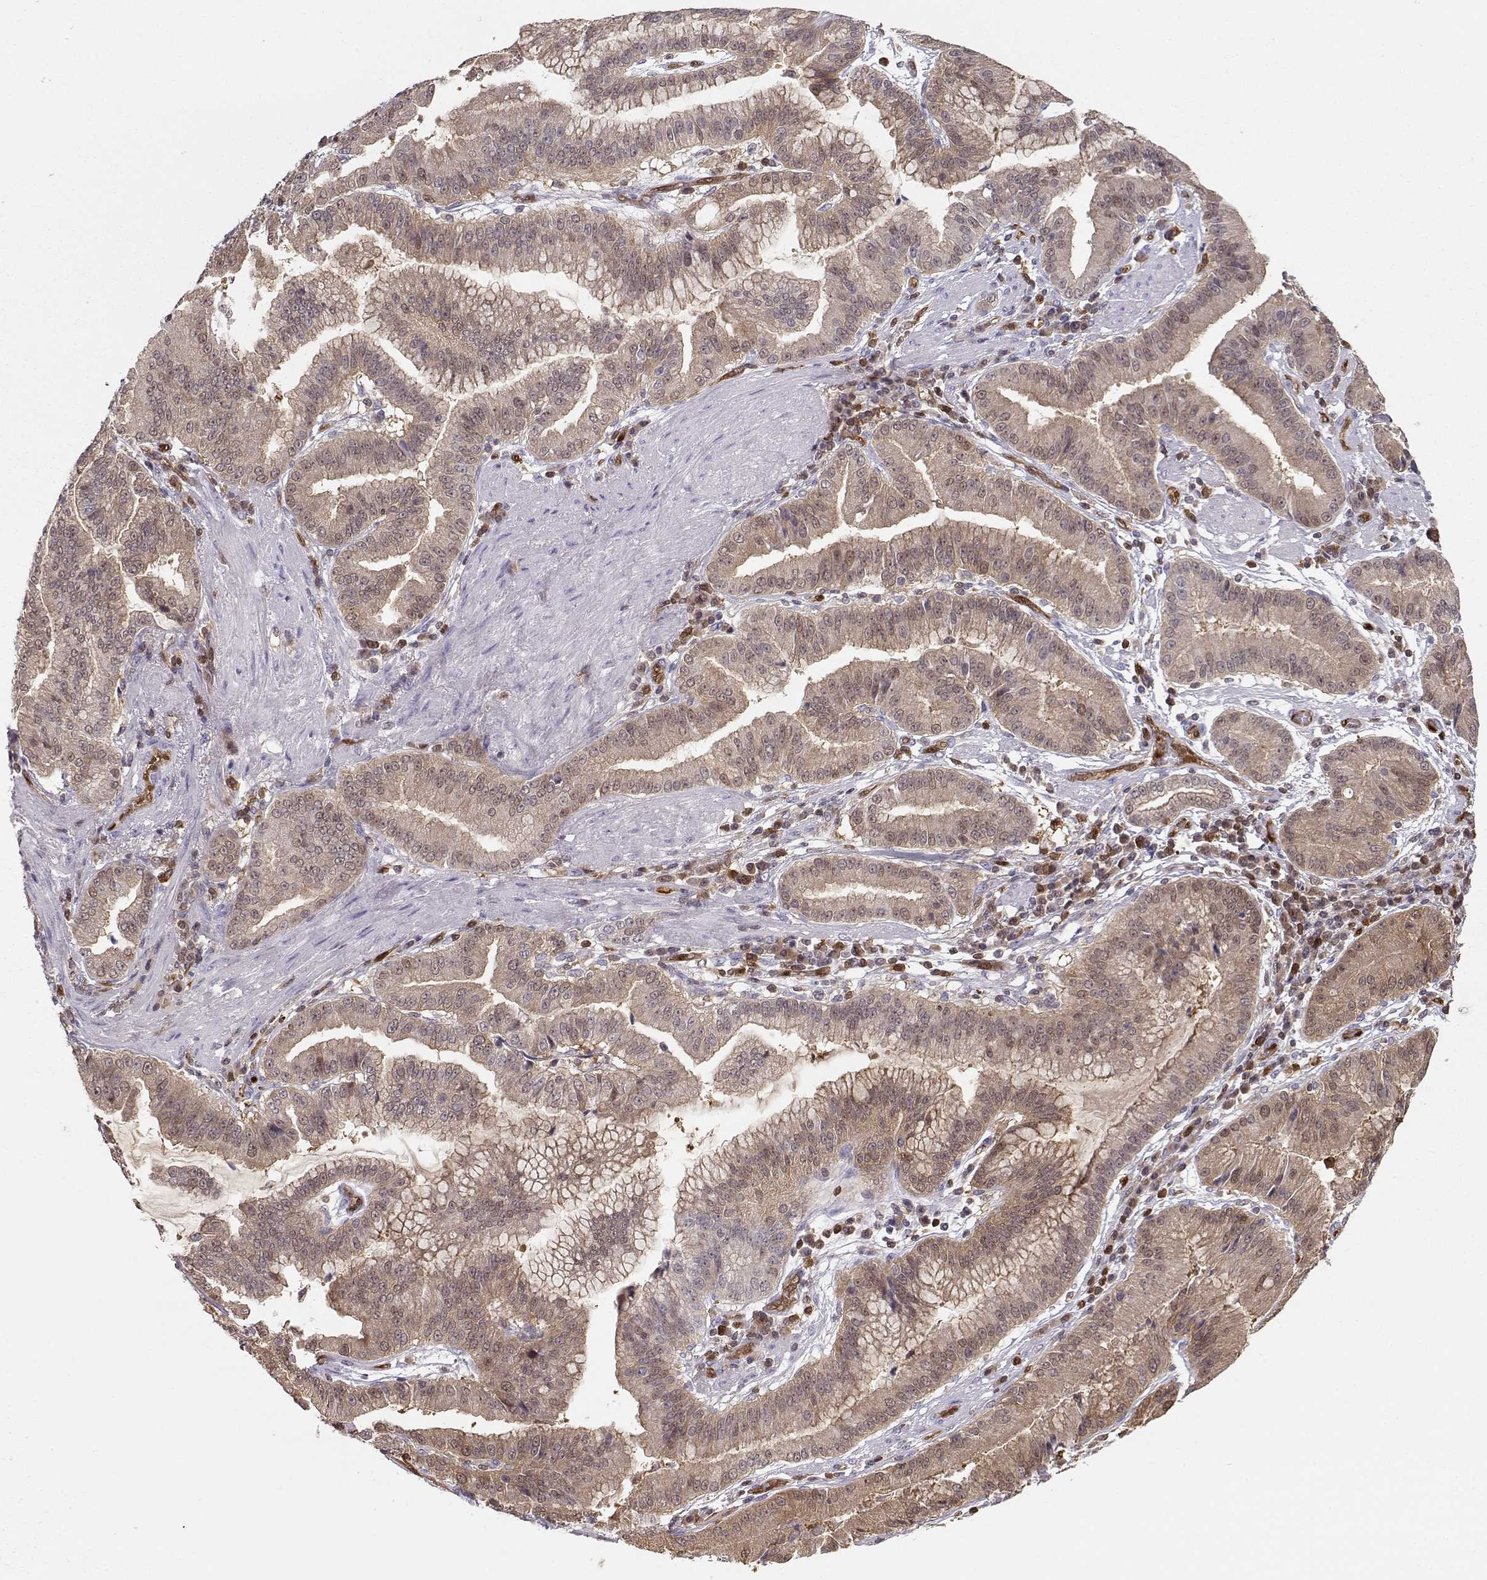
{"staining": {"intensity": "weak", "quantity": ">75%", "location": "cytoplasmic/membranous"}, "tissue": "stomach cancer", "cell_type": "Tumor cells", "image_type": "cancer", "snomed": [{"axis": "morphology", "description": "Adenocarcinoma, NOS"}, {"axis": "topography", "description": "Stomach"}], "caption": "Immunohistochemical staining of human stomach adenocarcinoma displays weak cytoplasmic/membranous protein expression in about >75% of tumor cells.", "gene": "PNP", "patient": {"sex": "male", "age": 83}}